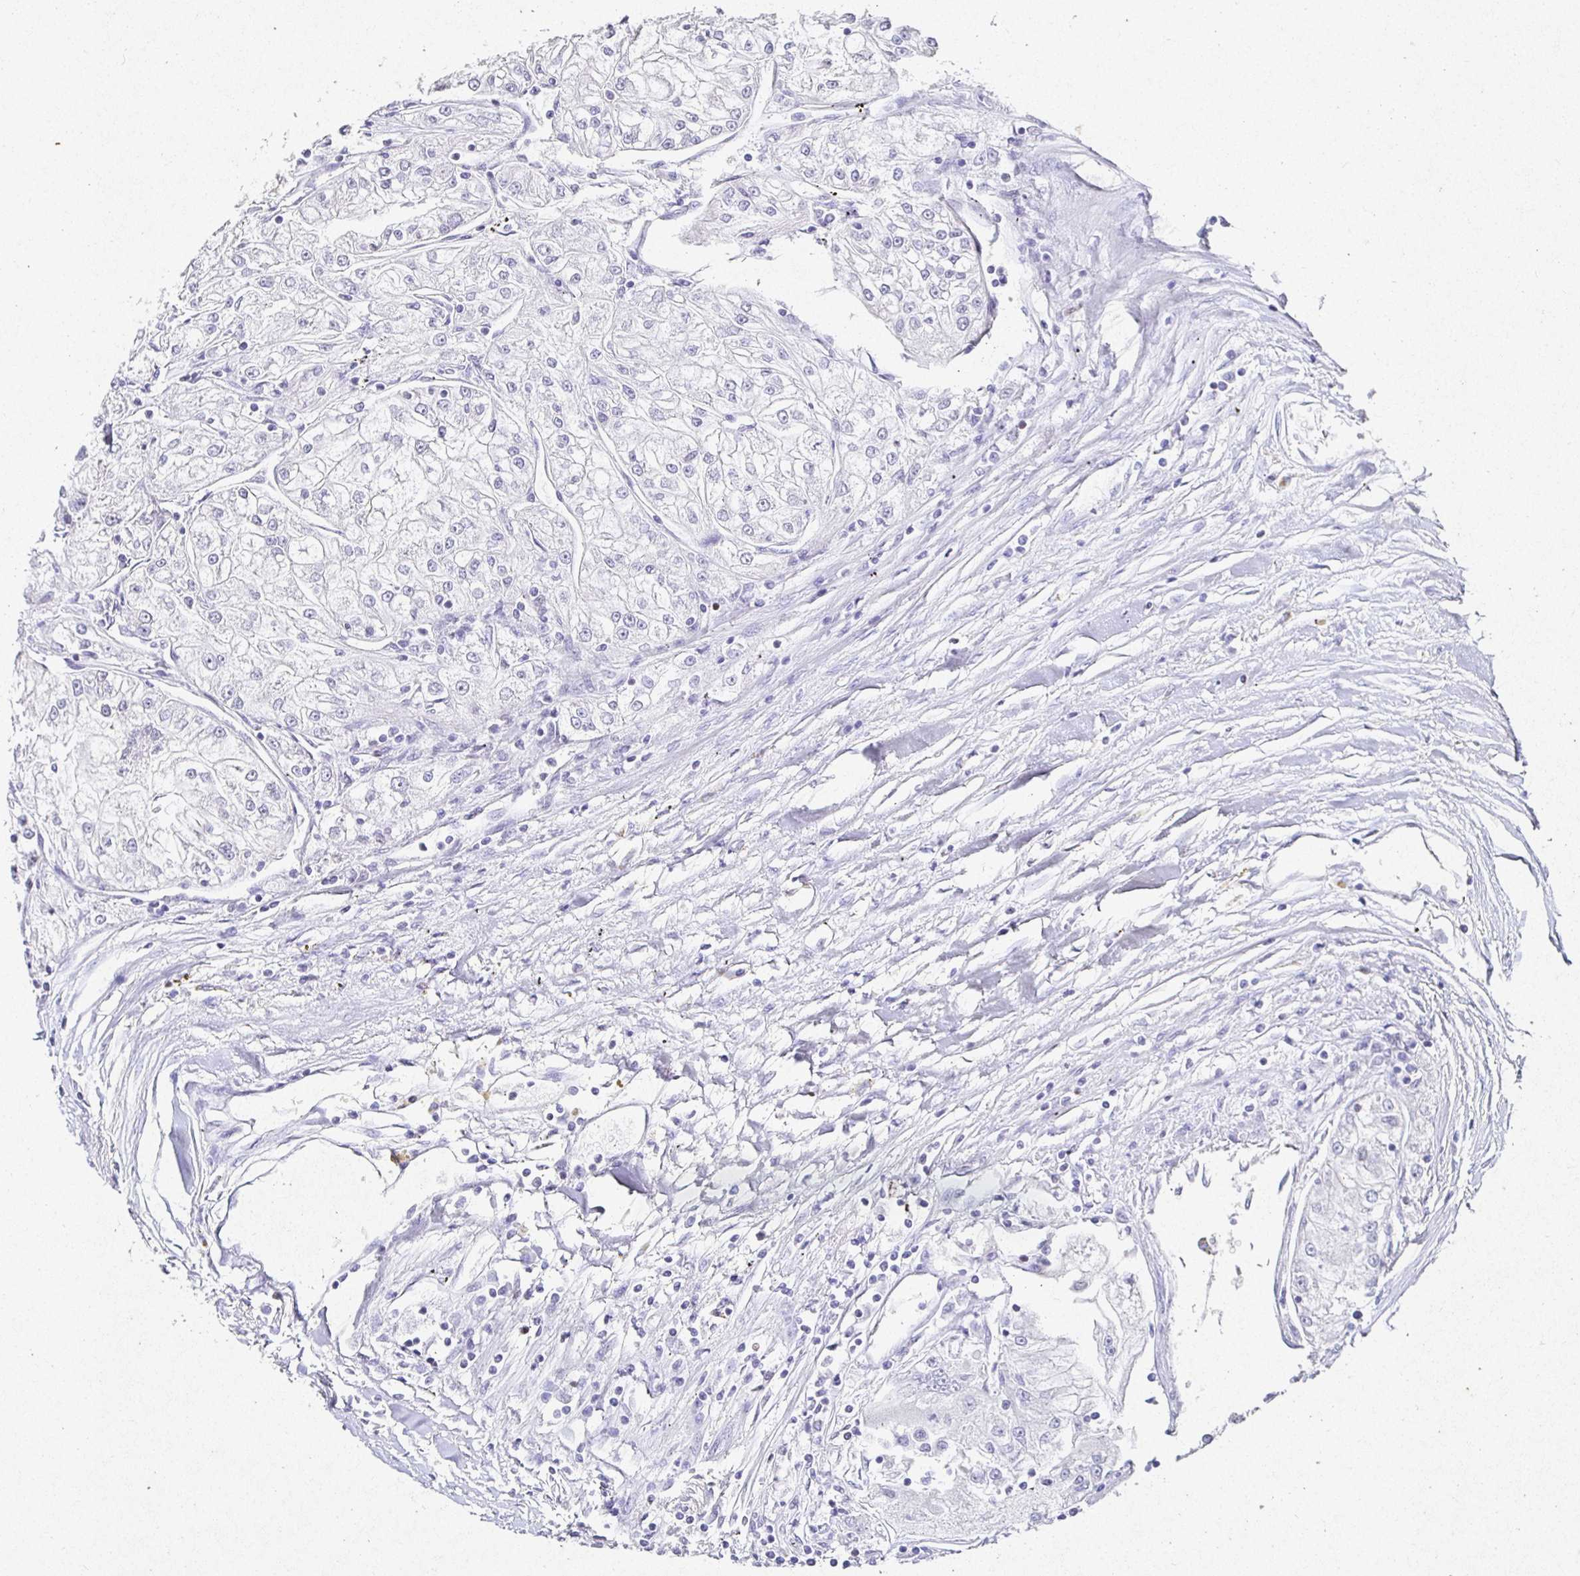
{"staining": {"intensity": "negative", "quantity": "none", "location": "none"}, "tissue": "renal cancer", "cell_type": "Tumor cells", "image_type": "cancer", "snomed": [{"axis": "morphology", "description": "Adenocarcinoma, NOS"}, {"axis": "topography", "description": "Kidney"}], "caption": "Immunohistochemical staining of human adenocarcinoma (renal) reveals no significant staining in tumor cells.", "gene": "SATB1", "patient": {"sex": "female", "age": 72}}